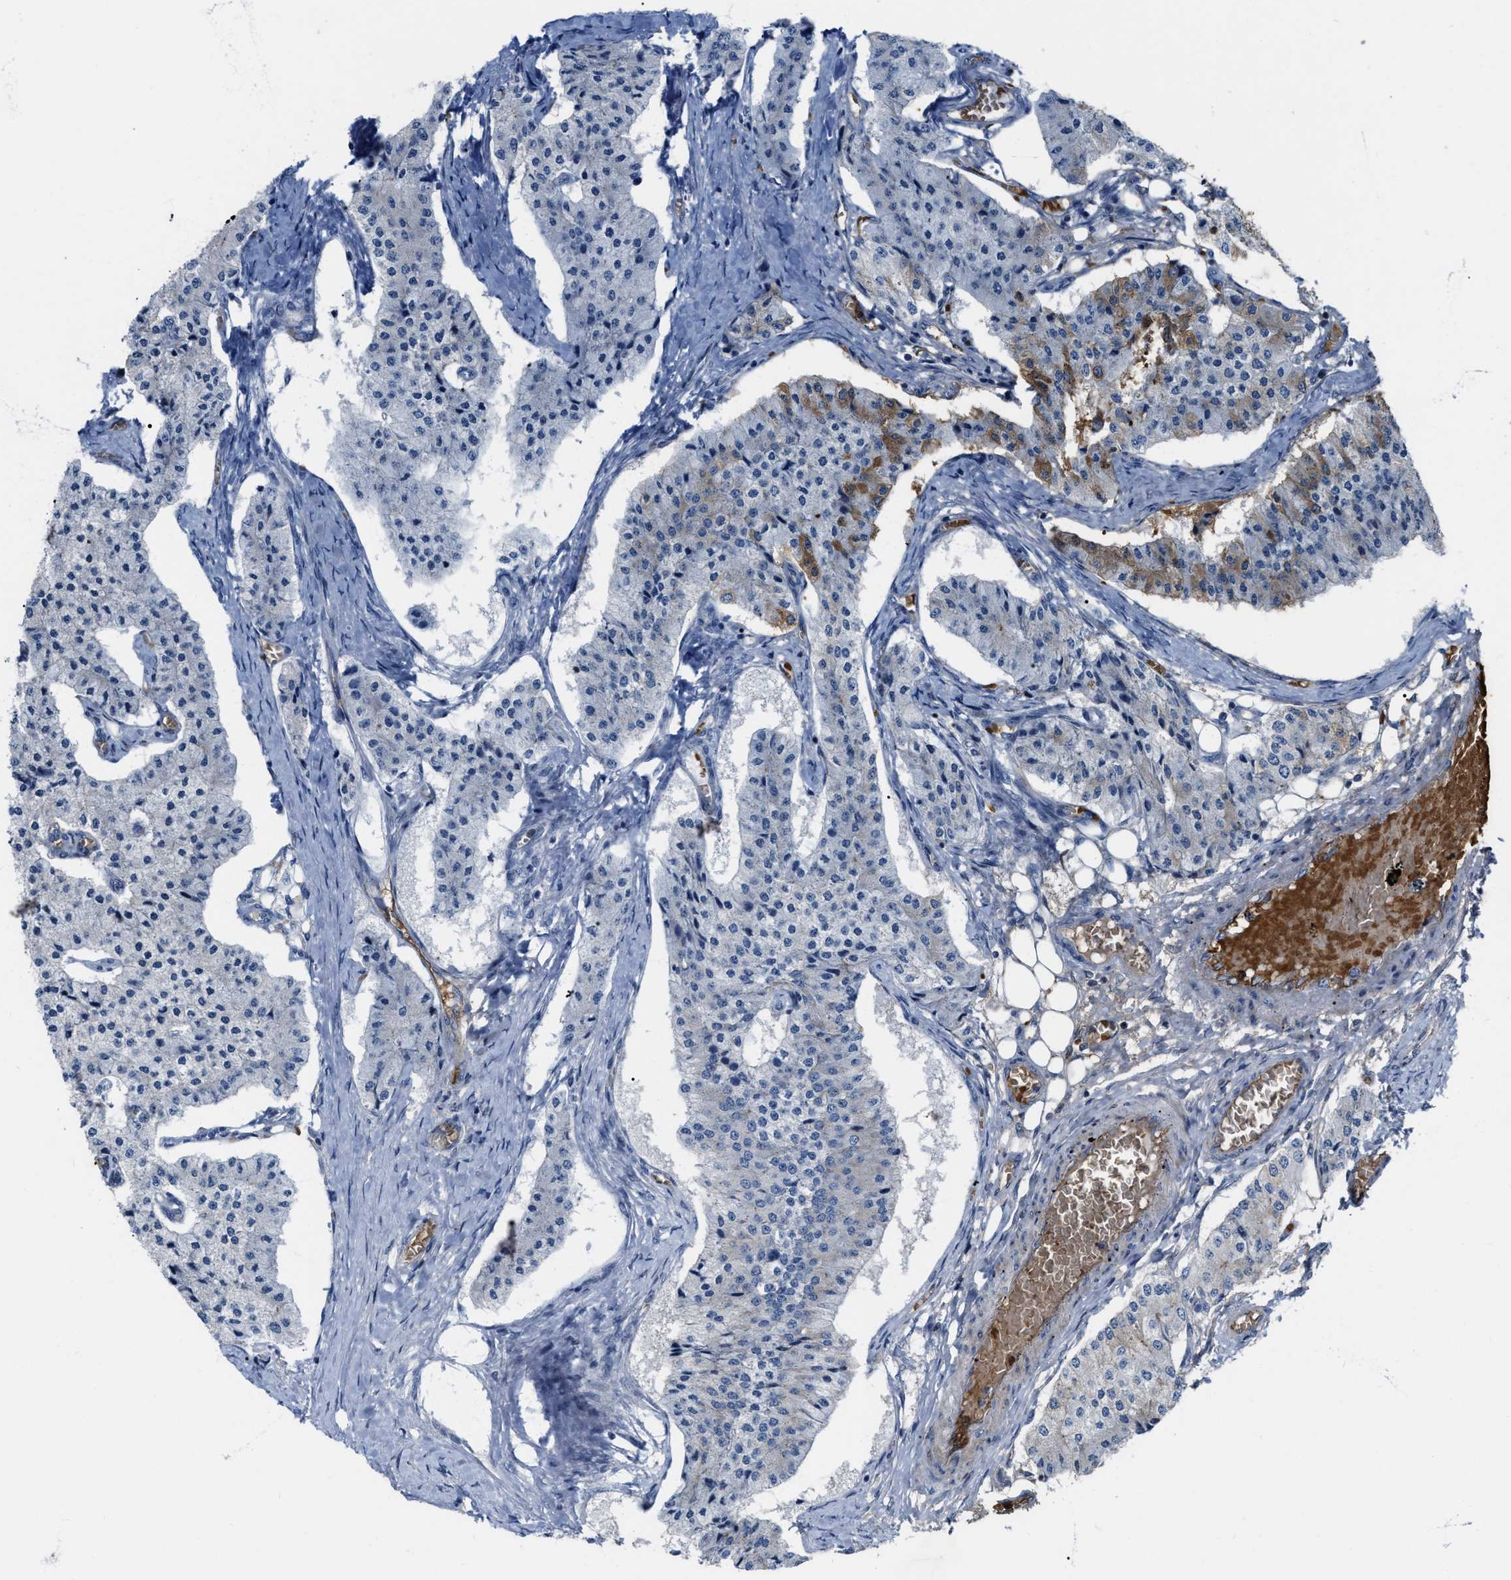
{"staining": {"intensity": "weak", "quantity": "<25%", "location": "cytoplasmic/membranous"}, "tissue": "carcinoid", "cell_type": "Tumor cells", "image_type": "cancer", "snomed": [{"axis": "morphology", "description": "Carcinoid, malignant, NOS"}, {"axis": "topography", "description": "Colon"}], "caption": "This is an IHC micrograph of human malignant carcinoid. There is no expression in tumor cells.", "gene": "POLR1F", "patient": {"sex": "female", "age": 52}}